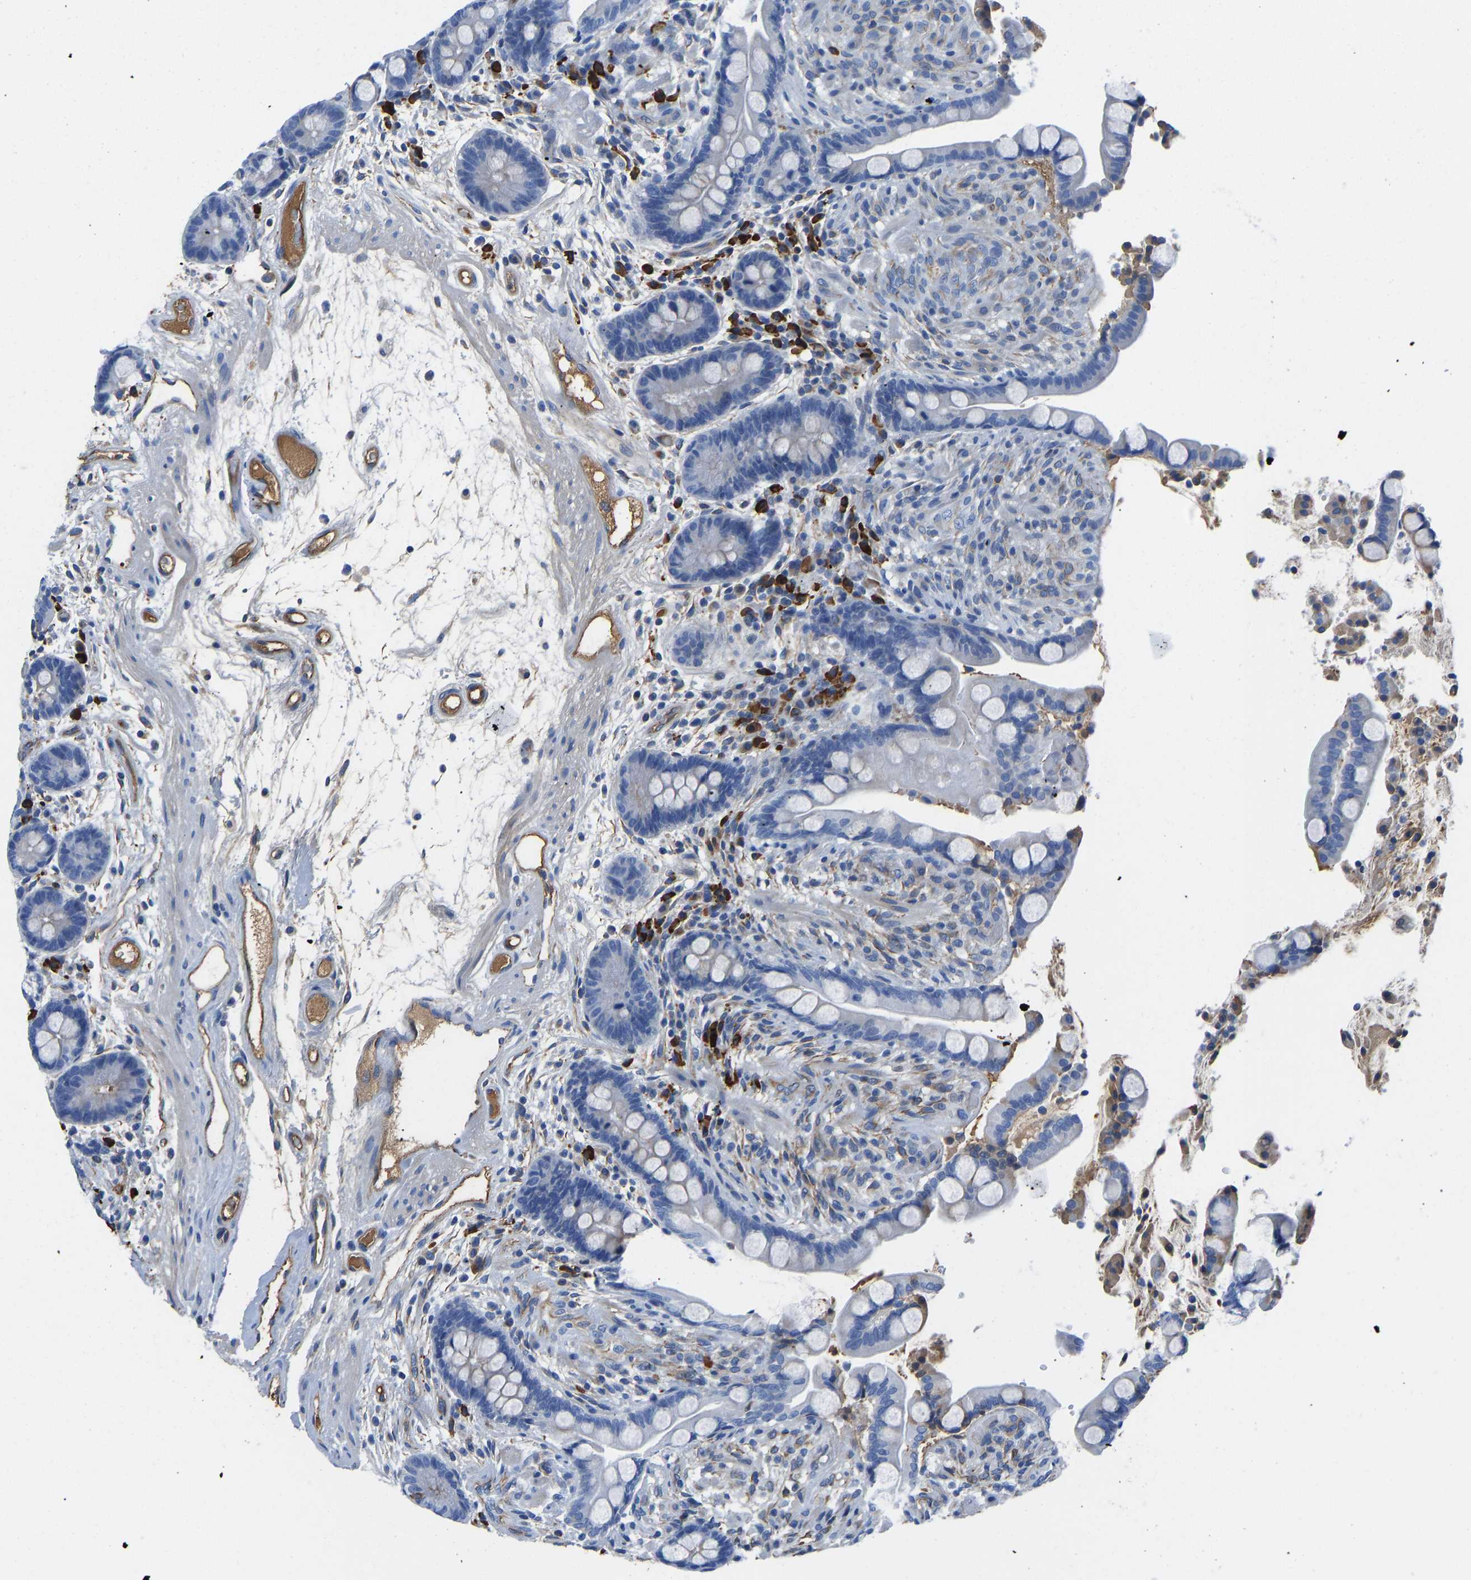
{"staining": {"intensity": "weak", "quantity": "25%-75%", "location": "cytoplasmic/membranous"}, "tissue": "colon", "cell_type": "Endothelial cells", "image_type": "normal", "snomed": [{"axis": "morphology", "description": "Normal tissue, NOS"}, {"axis": "topography", "description": "Colon"}], "caption": "Colon stained with a brown dye shows weak cytoplasmic/membranous positive expression in about 25%-75% of endothelial cells.", "gene": "HSPG2", "patient": {"sex": "male", "age": 73}}